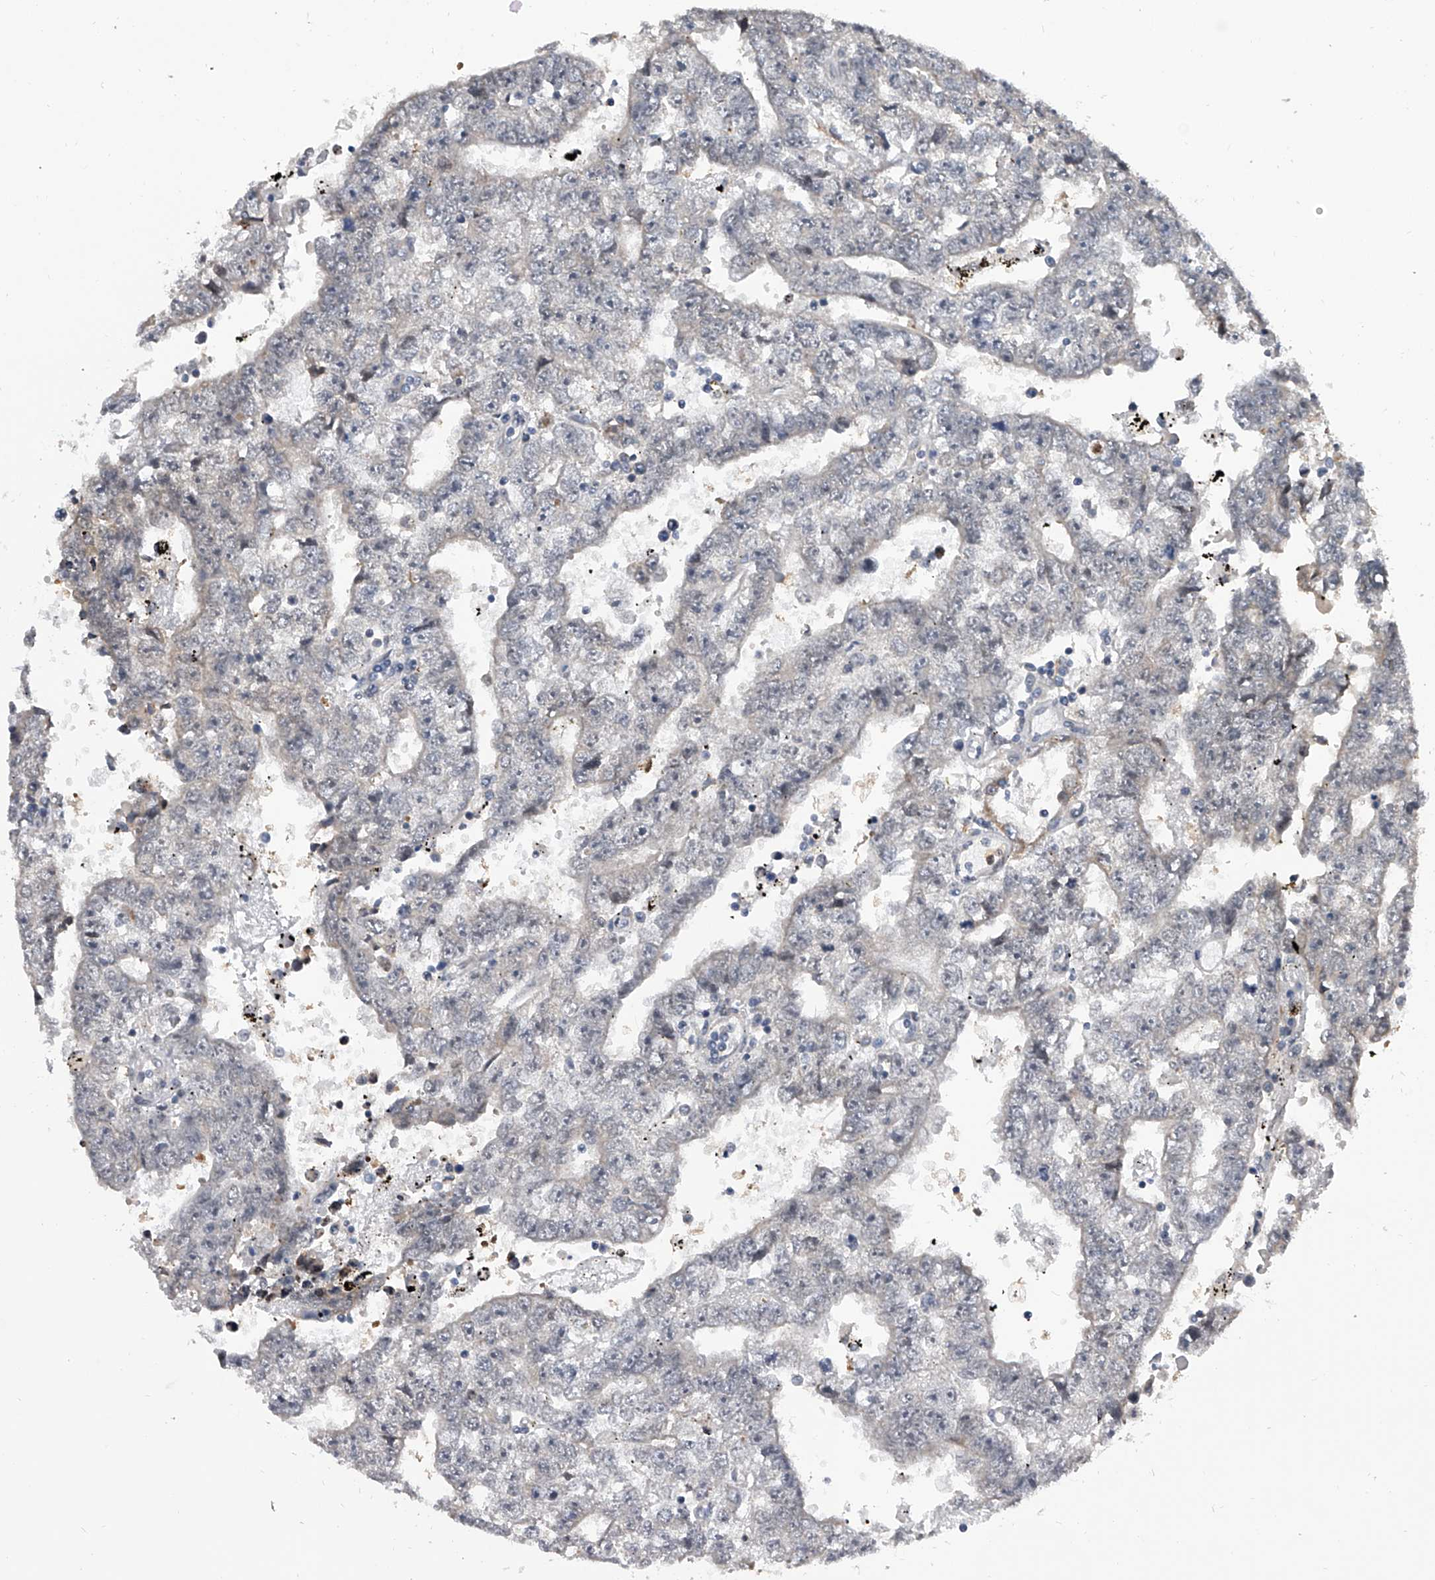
{"staining": {"intensity": "negative", "quantity": "none", "location": "none"}, "tissue": "testis cancer", "cell_type": "Tumor cells", "image_type": "cancer", "snomed": [{"axis": "morphology", "description": "Carcinoma, Embryonal, NOS"}, {"axis": "topography", "description": "Testis"}], "caption": "Immunohistochemistry (IHC) of human embryonal carcinoma (testis) shows no positivity in tumor cells.", "gene": "BHLHE23", "patient": {"sex": "male", "age": 25}}